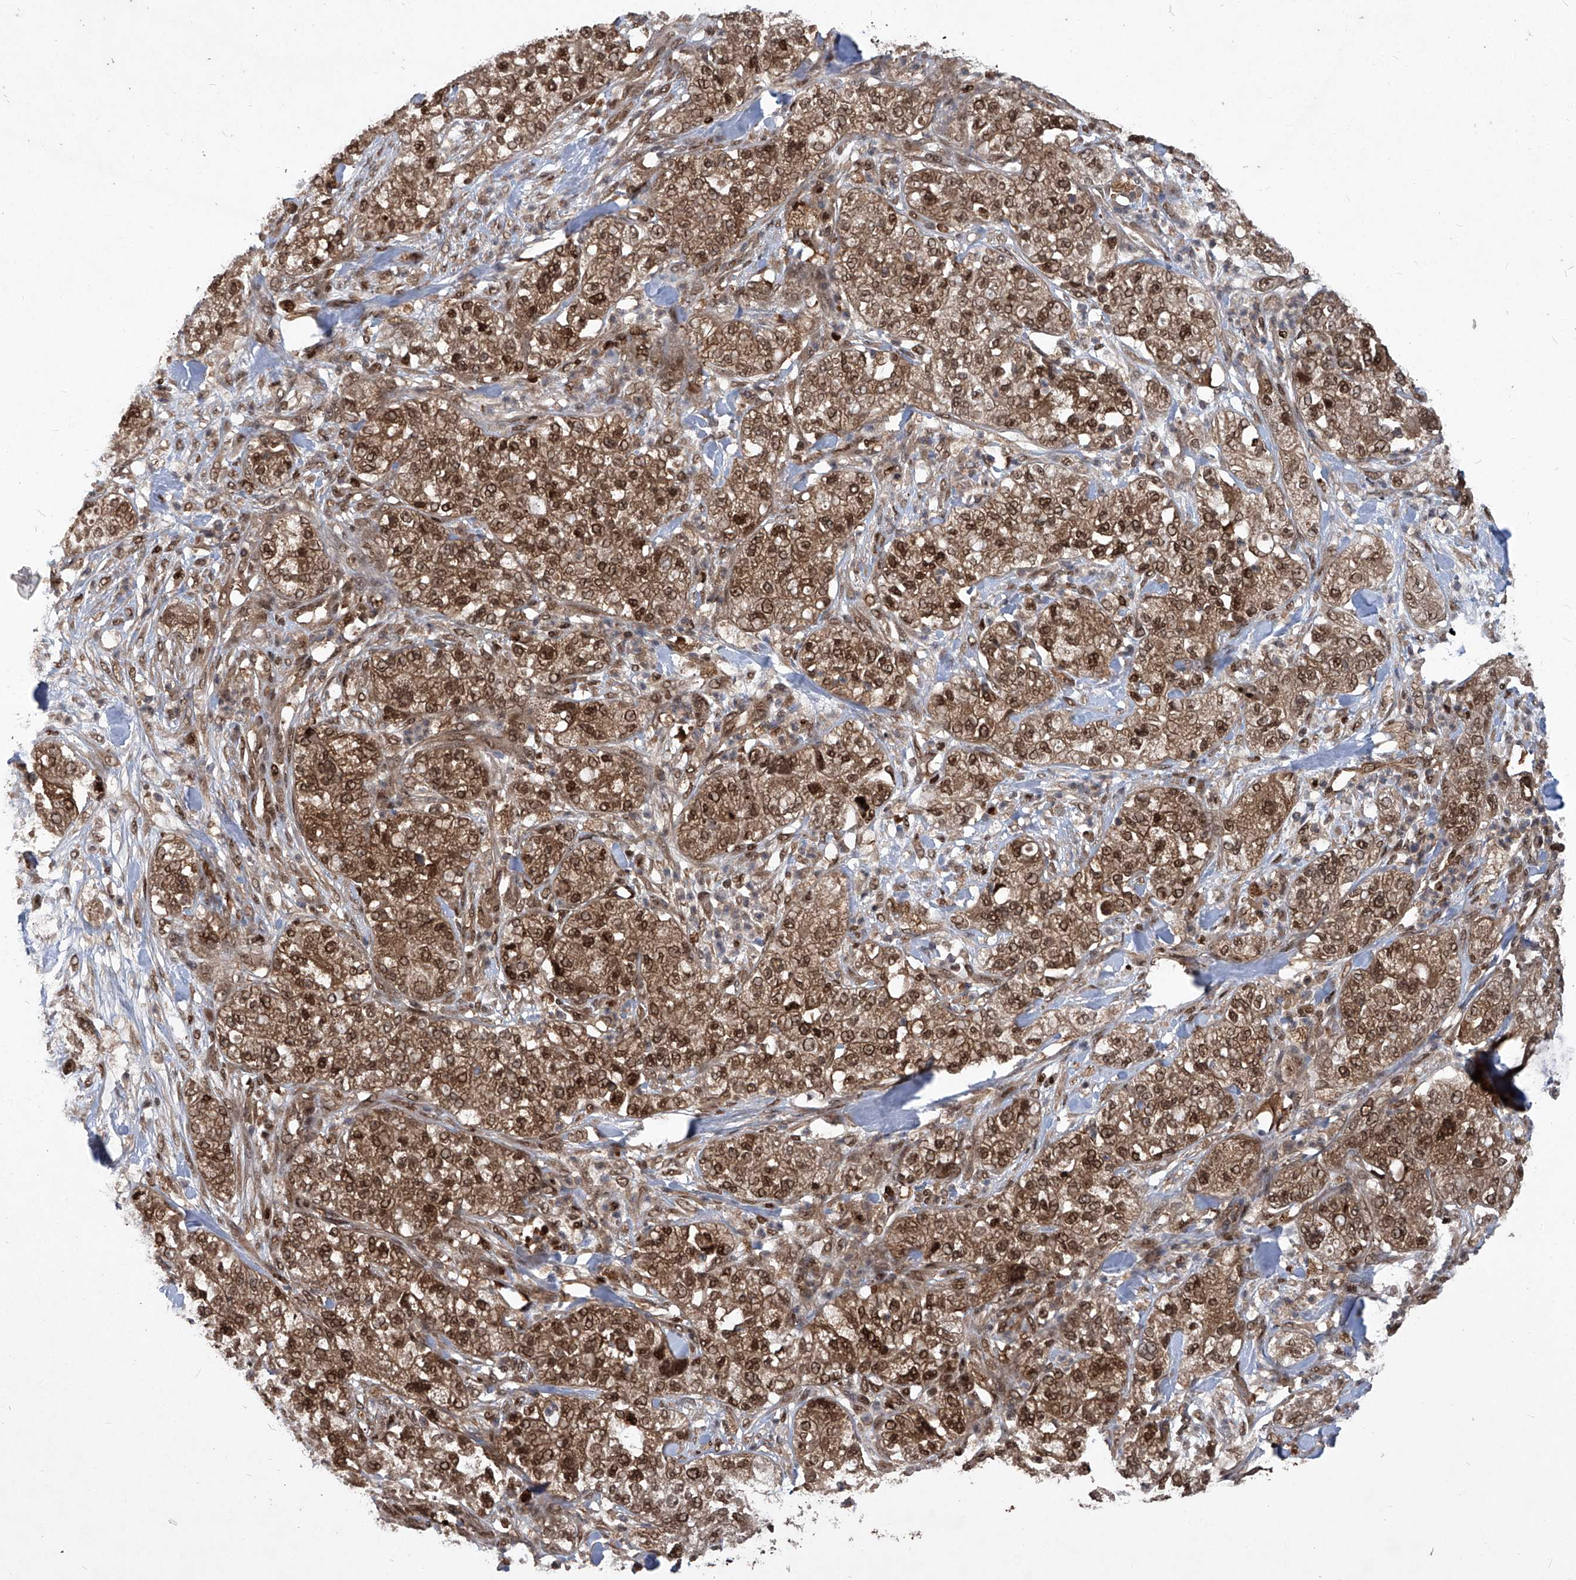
{"staining": {"intensity": "moderate", "quantity": ">75%", "location": "cytoplasmic/membranous,nuclear"}, "tissue": "pancreatic cancer", "cell_type": "Tumor cells", "image_type": "cancer", "snomed": [{"axis": "morphology", "description": "Adenocarcinoma, NOS"}, {"axis": "topography", "description": "Pancreas"}], "caption": "Pancreatic cancer stained for a protein displays moderate cytoplasmic/membranous and nuclear positivity in tumor cells.", "gene": "PSMB1", "patient": {"sex": "female", "age": 78}}